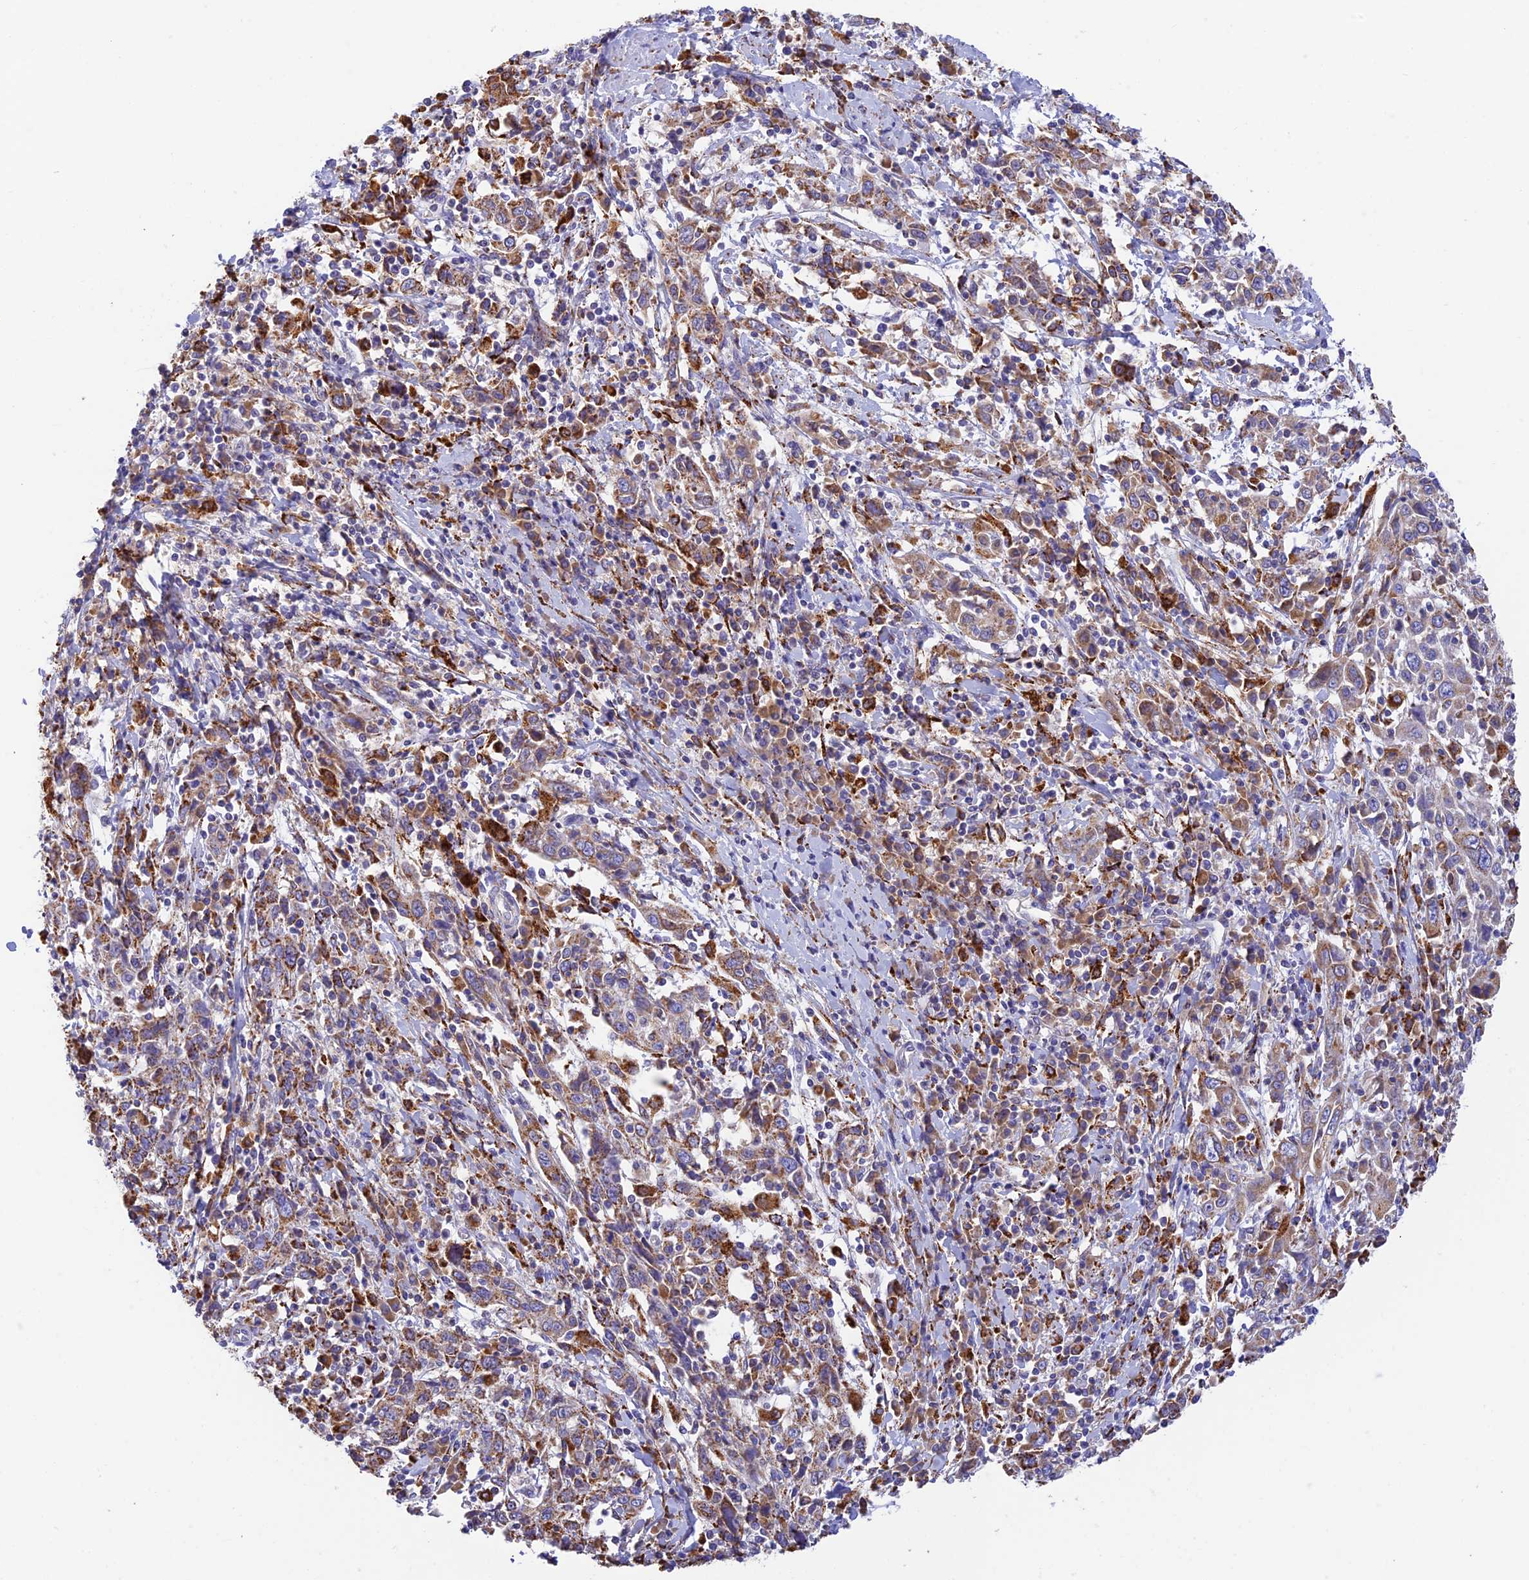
{"staining": {"intensity": "moderate", "quantity": ">75%", "location": "cytoplasmic/membranous"}, "tissue": "cervical cancer", "cell_type": "Tumor cells", "image_type": "cancer", "snomed": [{"axis": "morphology", "description": "Squamous cell carcinoma, NOS"}, {"axis": "topography", "description": "Cervix"}], "caption": "Moderate cytoplasmic/membranous protein expression is appreciated in about >75% of tumor cells in cervical squamous cell carcinoma.", "gene": "VKORC1", "patient": {"sex": "female", "age": 46}}